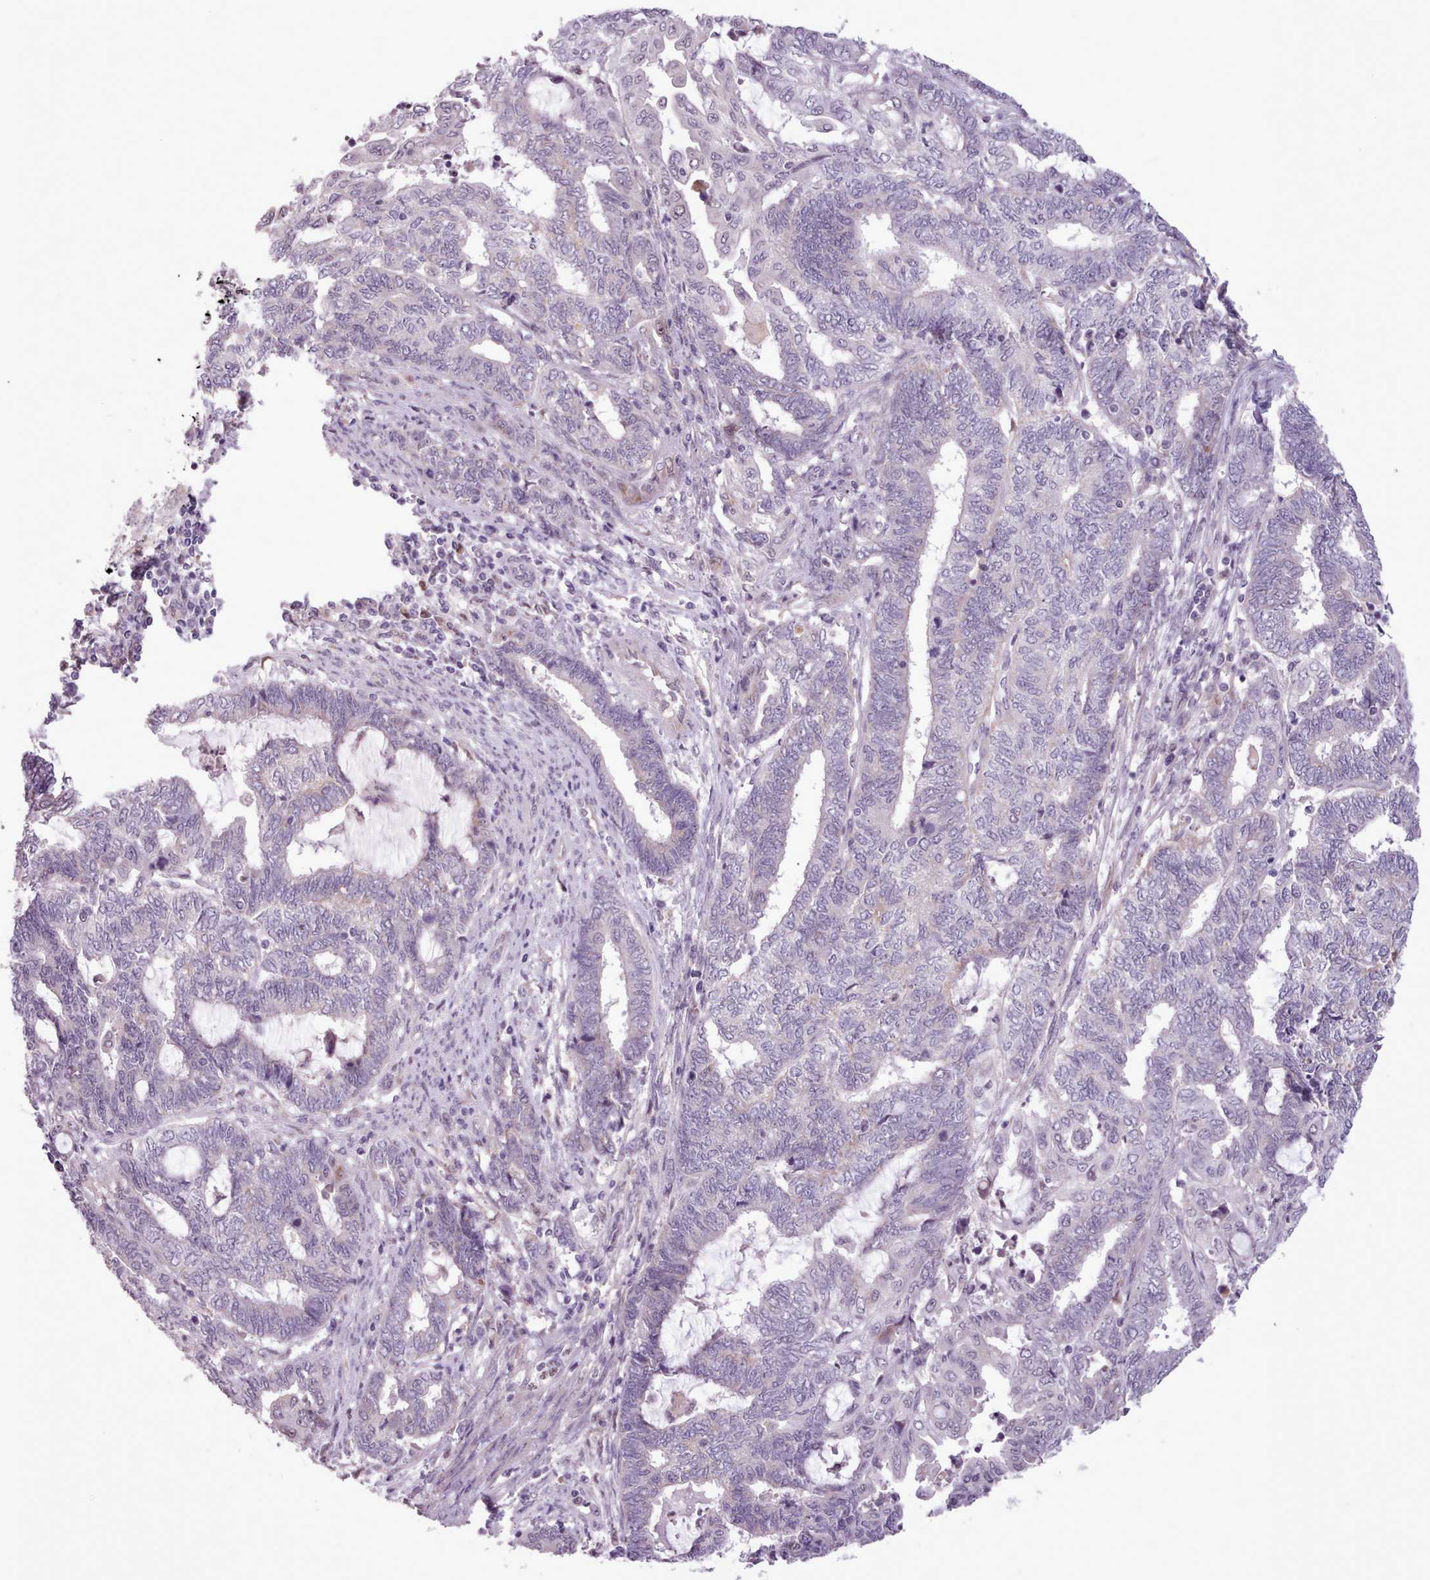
{"staining": {"intensity": "negative", "quantity": "none", "location": "none"}, "tissue": "endometrial cancer", "cell_type": "Tumor cells", "image_type": "cancer", "snomed": [{"axis": "morphology", "description": "Adenocarcinoma, NOS"}, {"axis": "topography", "description": "Uterus"}, {"axis": "topography", "description": "Endometrium"}], "caption": "IHC of human endometrial cancer shows no positivity in tumor cells.", "gene": "SLURP1", "patient": {"sex": "female", "age": 70}}